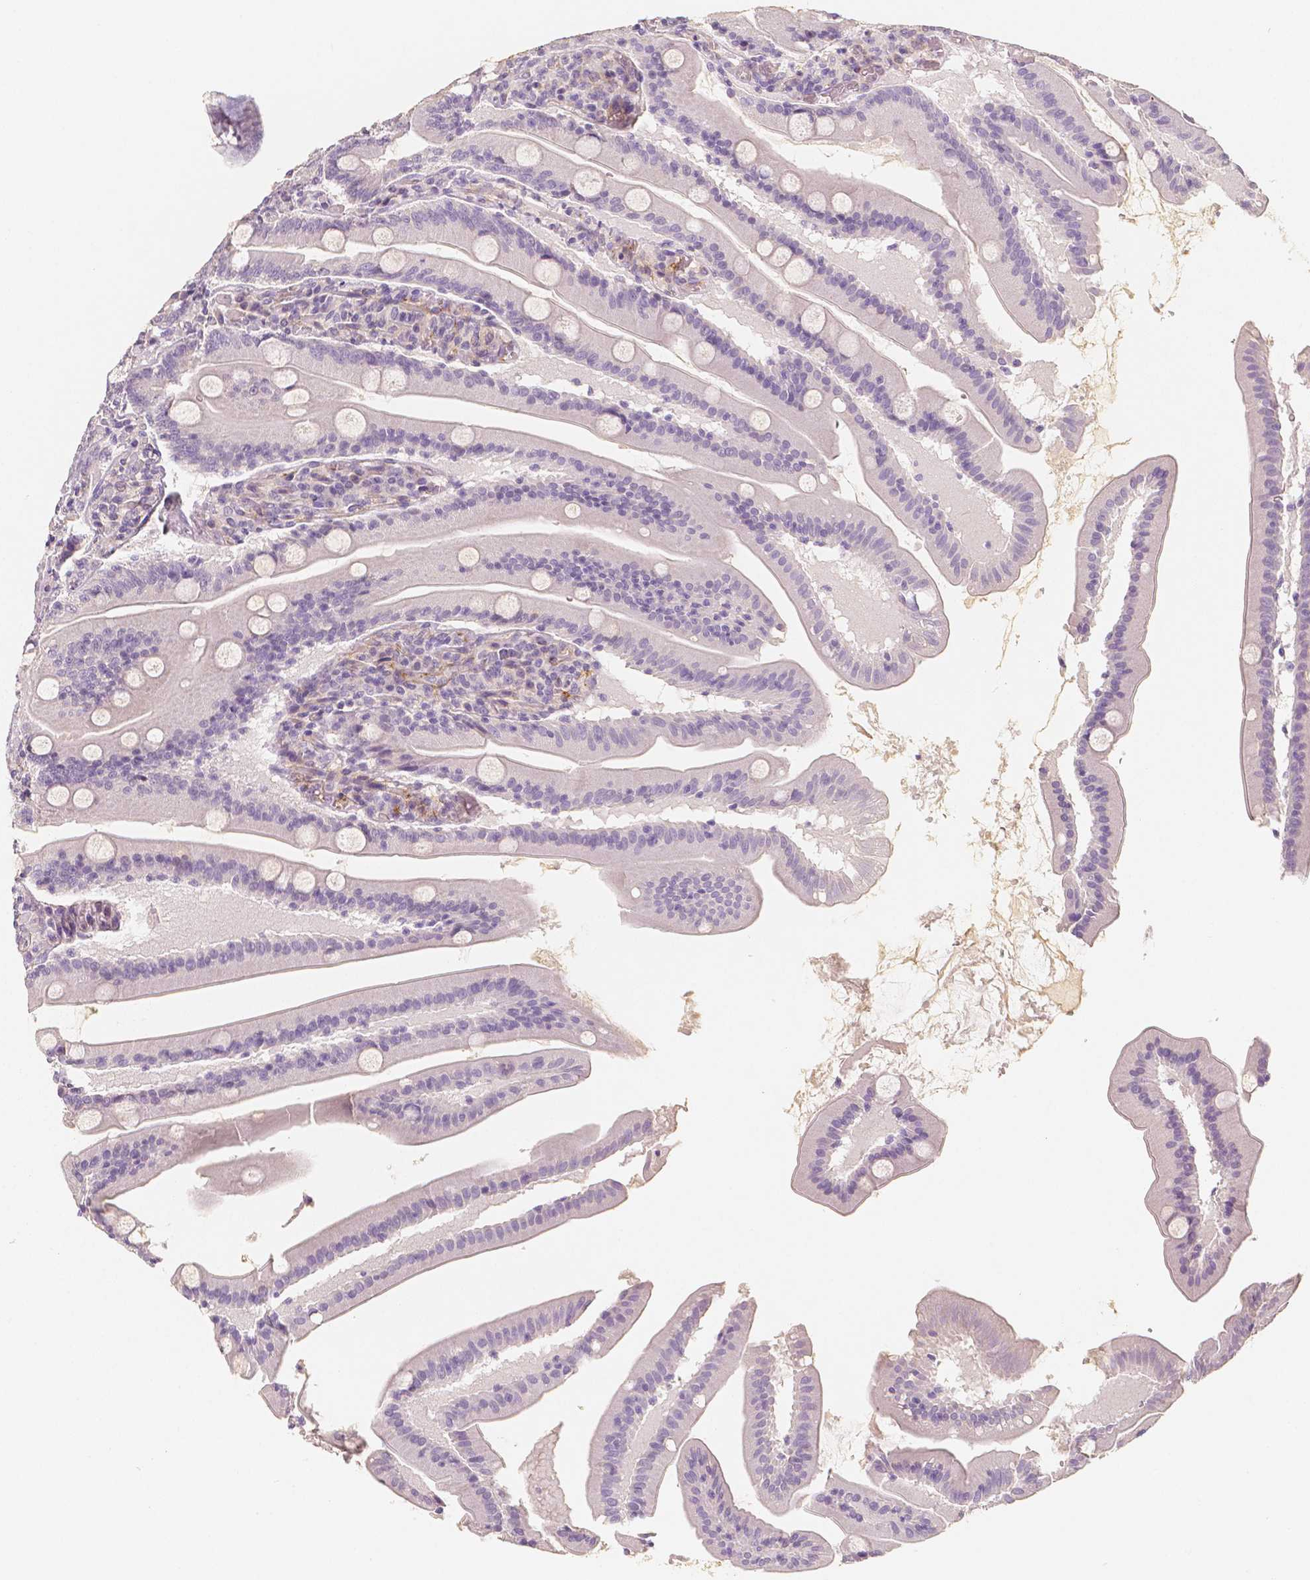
{"staining": {"intensity": "negative", "quantity": "none", "location": "none"}, "tissue": "small intestine", "cell_type": "Glandular cells", "image_type": "normal", "snomed": [{"axis": "morphology", "description": "Normal tissue, NOS"}, {"axis": "topography", "description": "Small intestine"}], "caption": "An image of small intestine stained for a protein demonstrates no brown staining in glandular cells. Nuclei are stained in blue.", "gene": "THY1", "patient": {"sex": "male", "age": 37}}